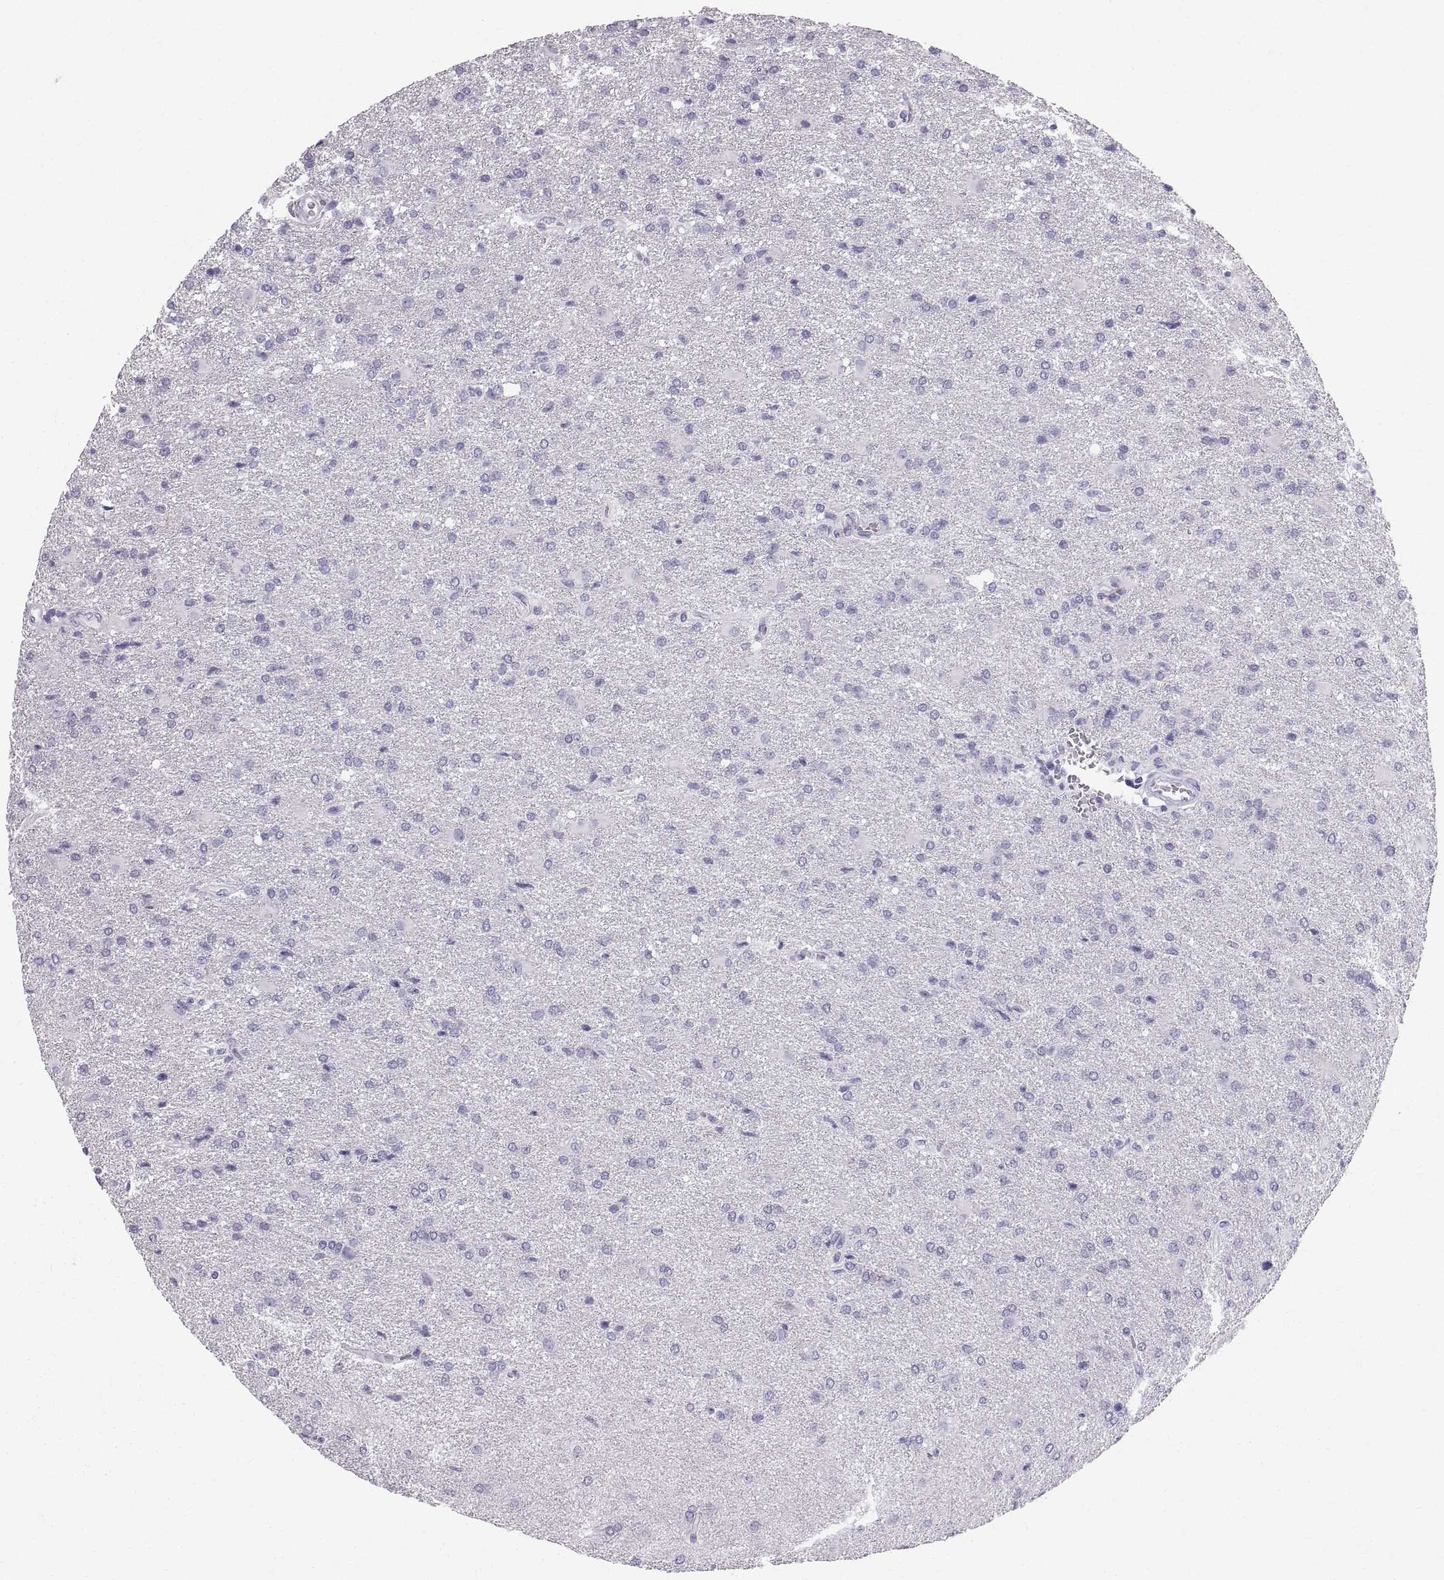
{"staining": {"intensity": "negative", "quantity": "none", "location": "none"}, "tissue": "glioma", "cell_type": "Tumor cells", "image_type": "cancer", "snomed": [{"axis": "morphology", "description": "Glioma, malignant, High grade"}, {"axis": "topography", "description": "Brain"}], "caption": "Immunohistochemistry image of neoplastic tissue: glioma stained with DAB exhibits no significant protein expression in tumor cells.", "gene": "SLC22A6", "patient": {"sex": "male", "age": 68}}